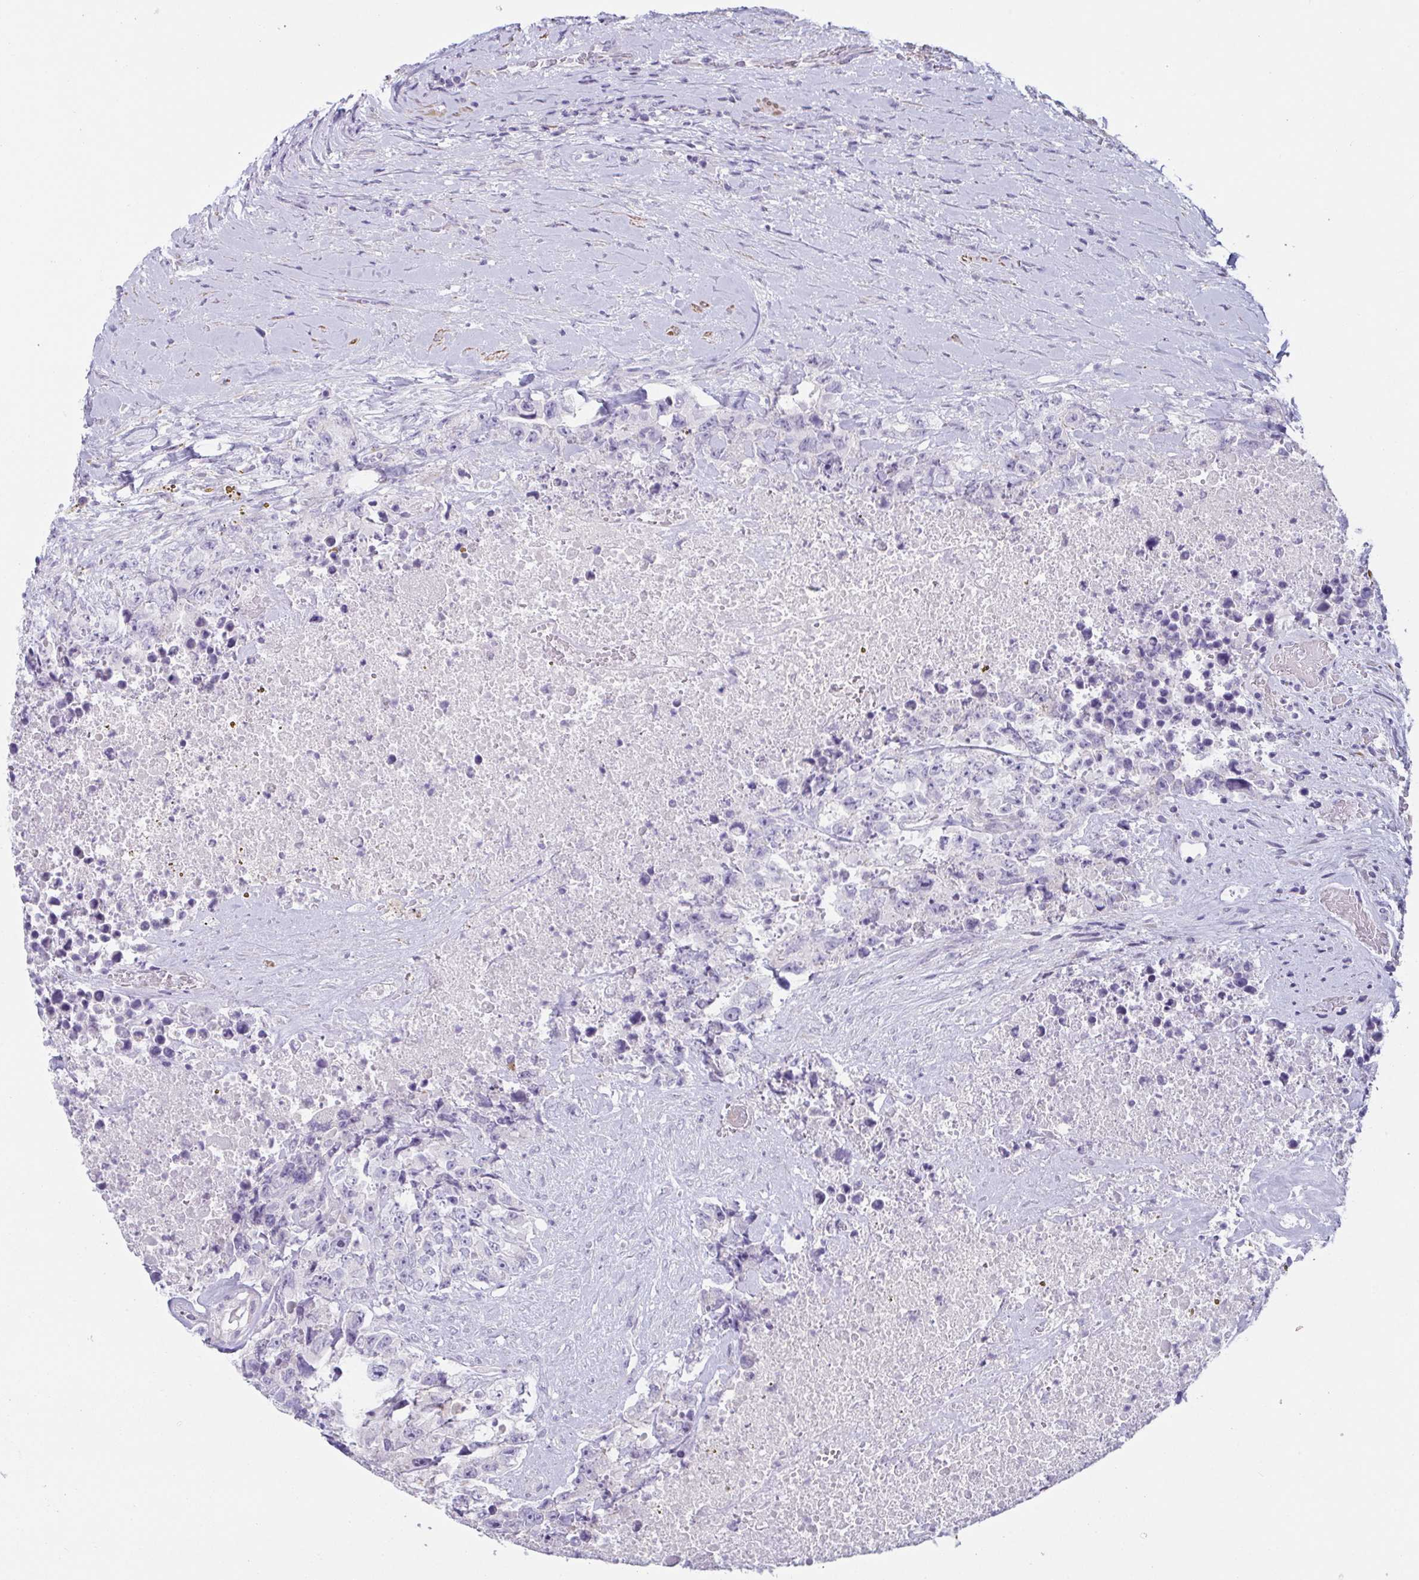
{"staining": {"intensity": "negative", "quantity": "none", "location": "none"}, "tissue": "testis cancer", "cell_type": "Tumor cells", "image_type": "cancer", "snomed": [{"axis": "morphology", "description": "Carcinoma, Embryonal, NOS"}, {"axis": "topography", "description": "Testis"}], "caption": "The immunohistochemistry (IHC) micrograph has no significant expression in tumor cells of testis cancer (embryonal carcinoma) tissue.", "gene": "OR5P3", "patient": {"sex": "male", "age": 24}}